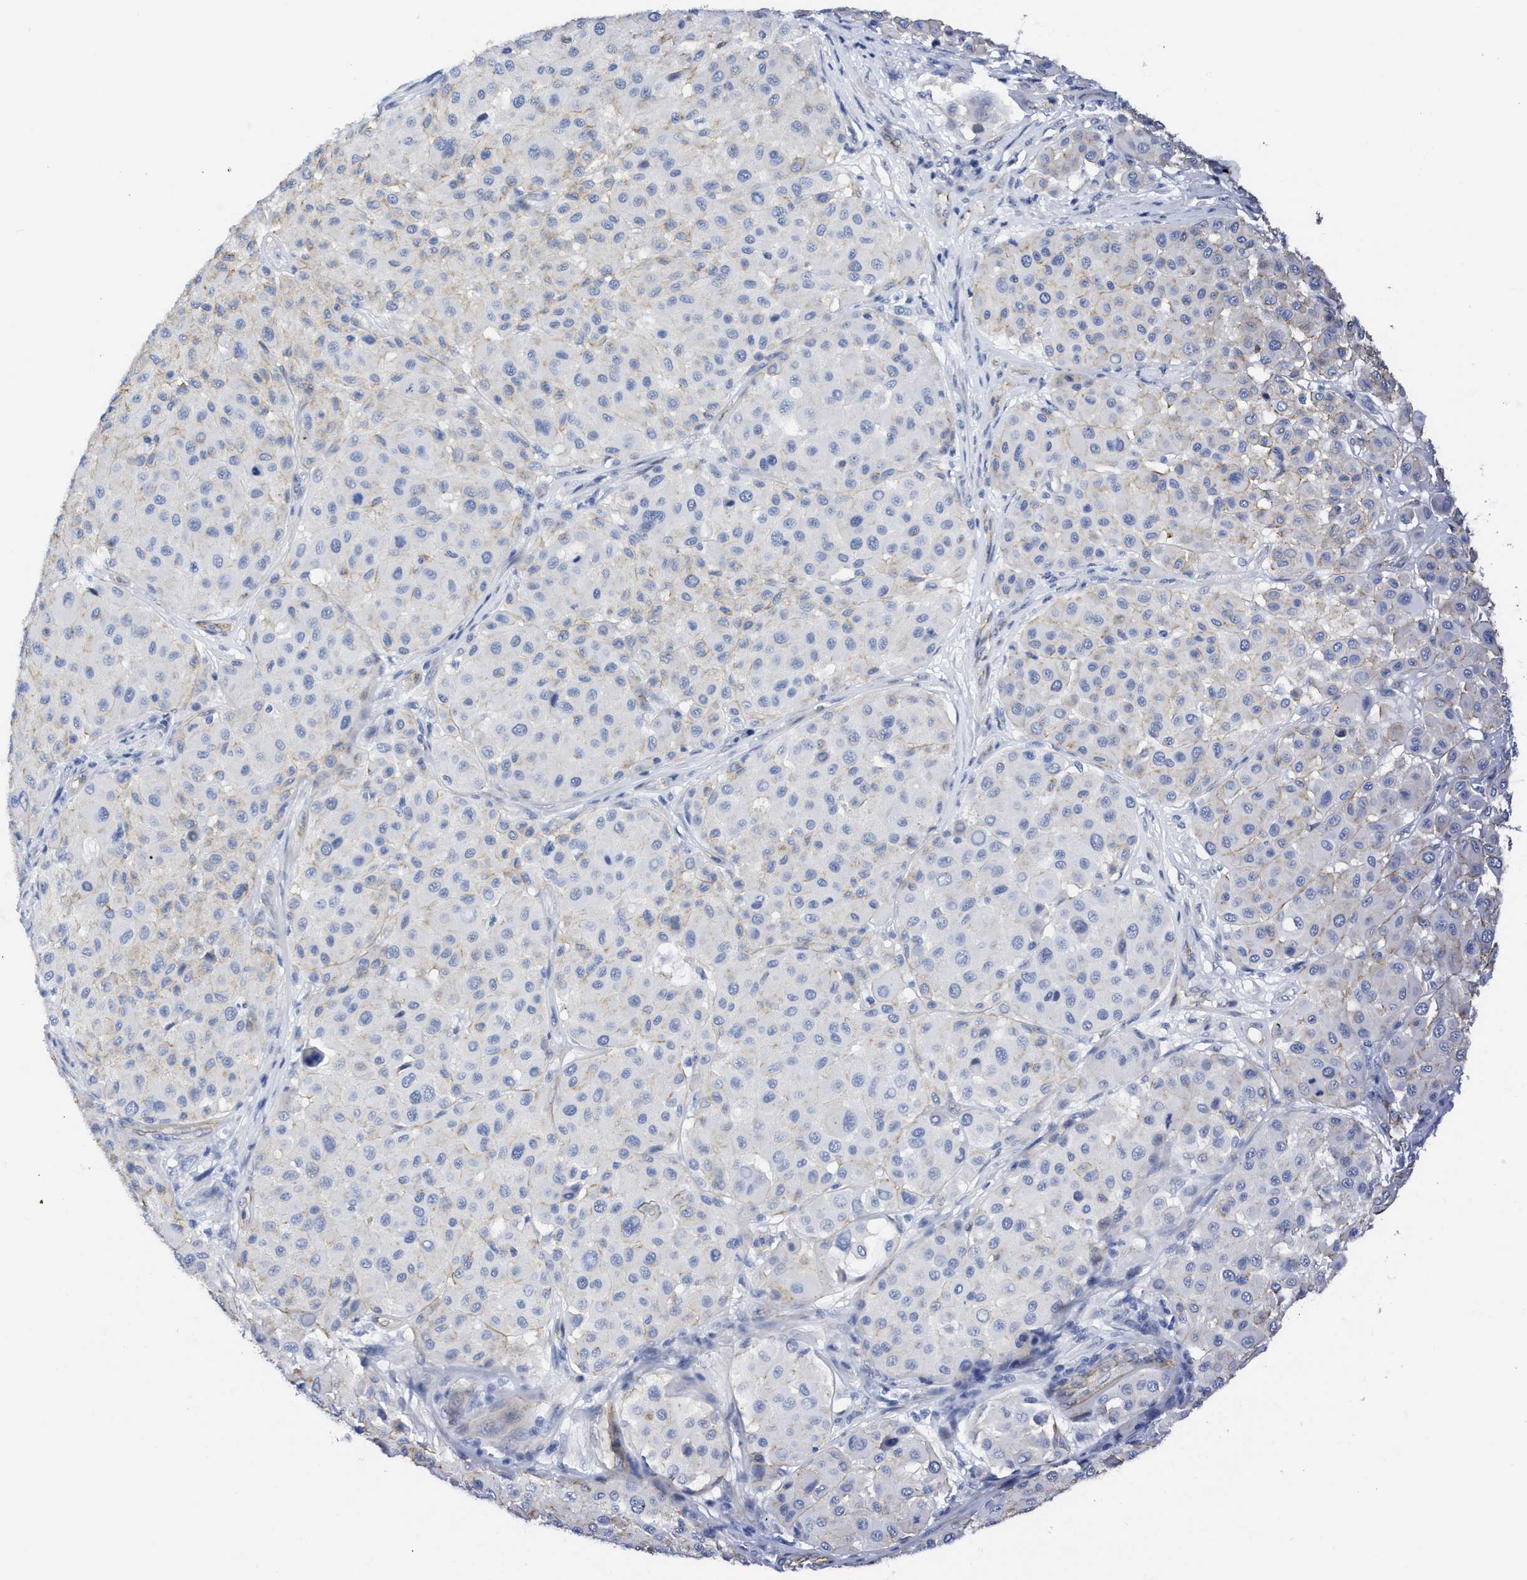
{"staining": {"intensity": "weak", "quantity": "<25%", "location": "cytoplasmic/membranous"}, "tissue": "melanoma", "cell_type": "Tumor cells", "image_type": "cancer", "snomed": [{"axis": "morphology", "description": "Malignant melanoma, Metastatic site"}, {"axis": "topography", "description": "Soft tissue"}], "caption": "There is no significant staining in tumor cells of malignant melanoma (metastatic site).", "gene": "TUB", "patient": {"sex": "male", "age": 41}}